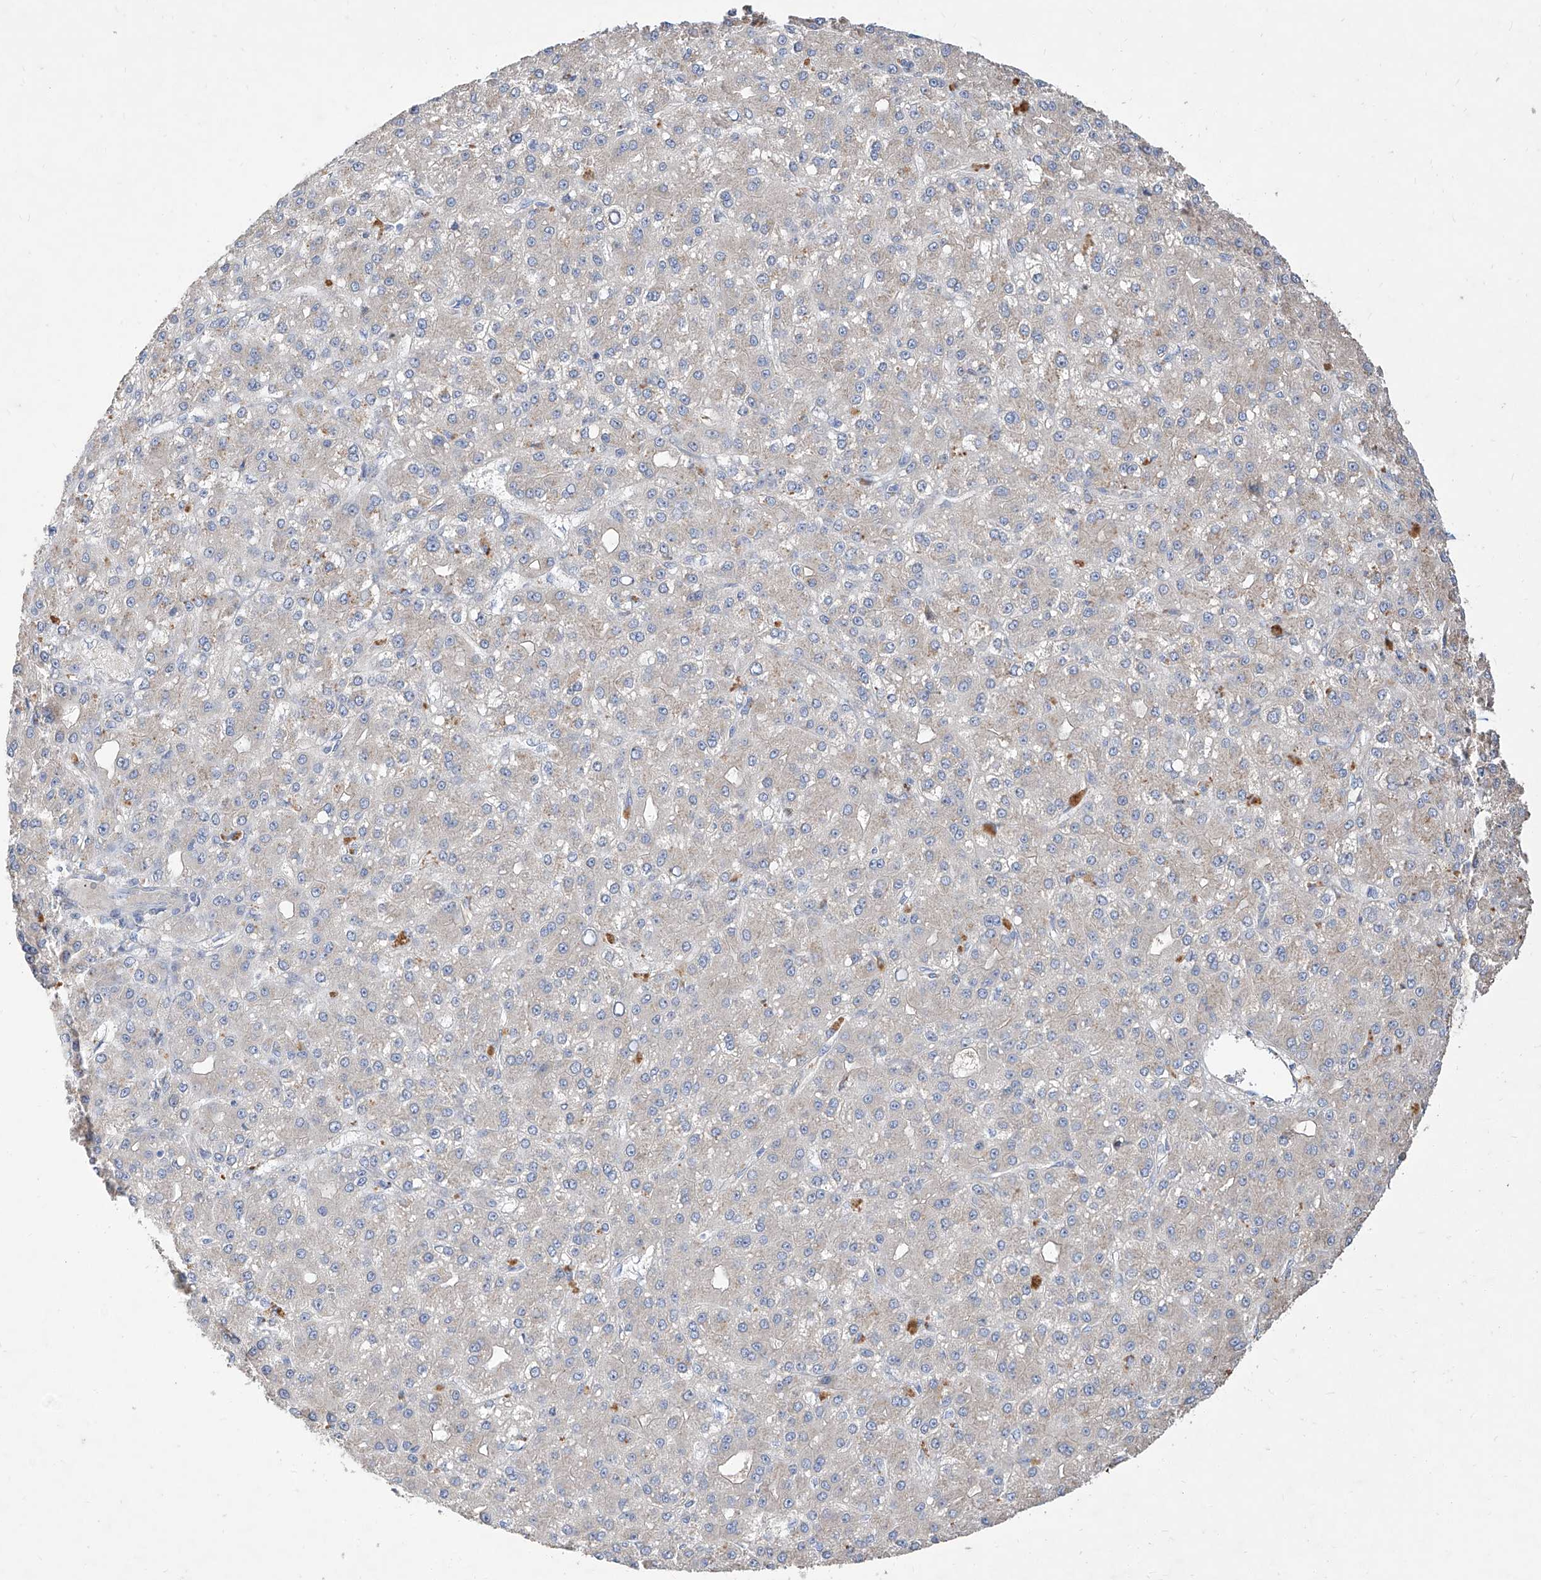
{"staining": {"intensity": "negative", "quantity": "none", "location": "none"}, "tissue": "liver cancer", "cell_type": "Tumor cells", "image_type": "cancer", "snomed": [{"axis": "morphology", "description": "Carcinoma, Hepatocellular, NOS"}, {"axis": "topography", "description": "Liver"}], "caption": "Liver cancer was stained to show a protein in brown. There is no significant staining in tumor cells.", "gene": "DIRAS3", "patient": {"sex": "male", "age": 67}}